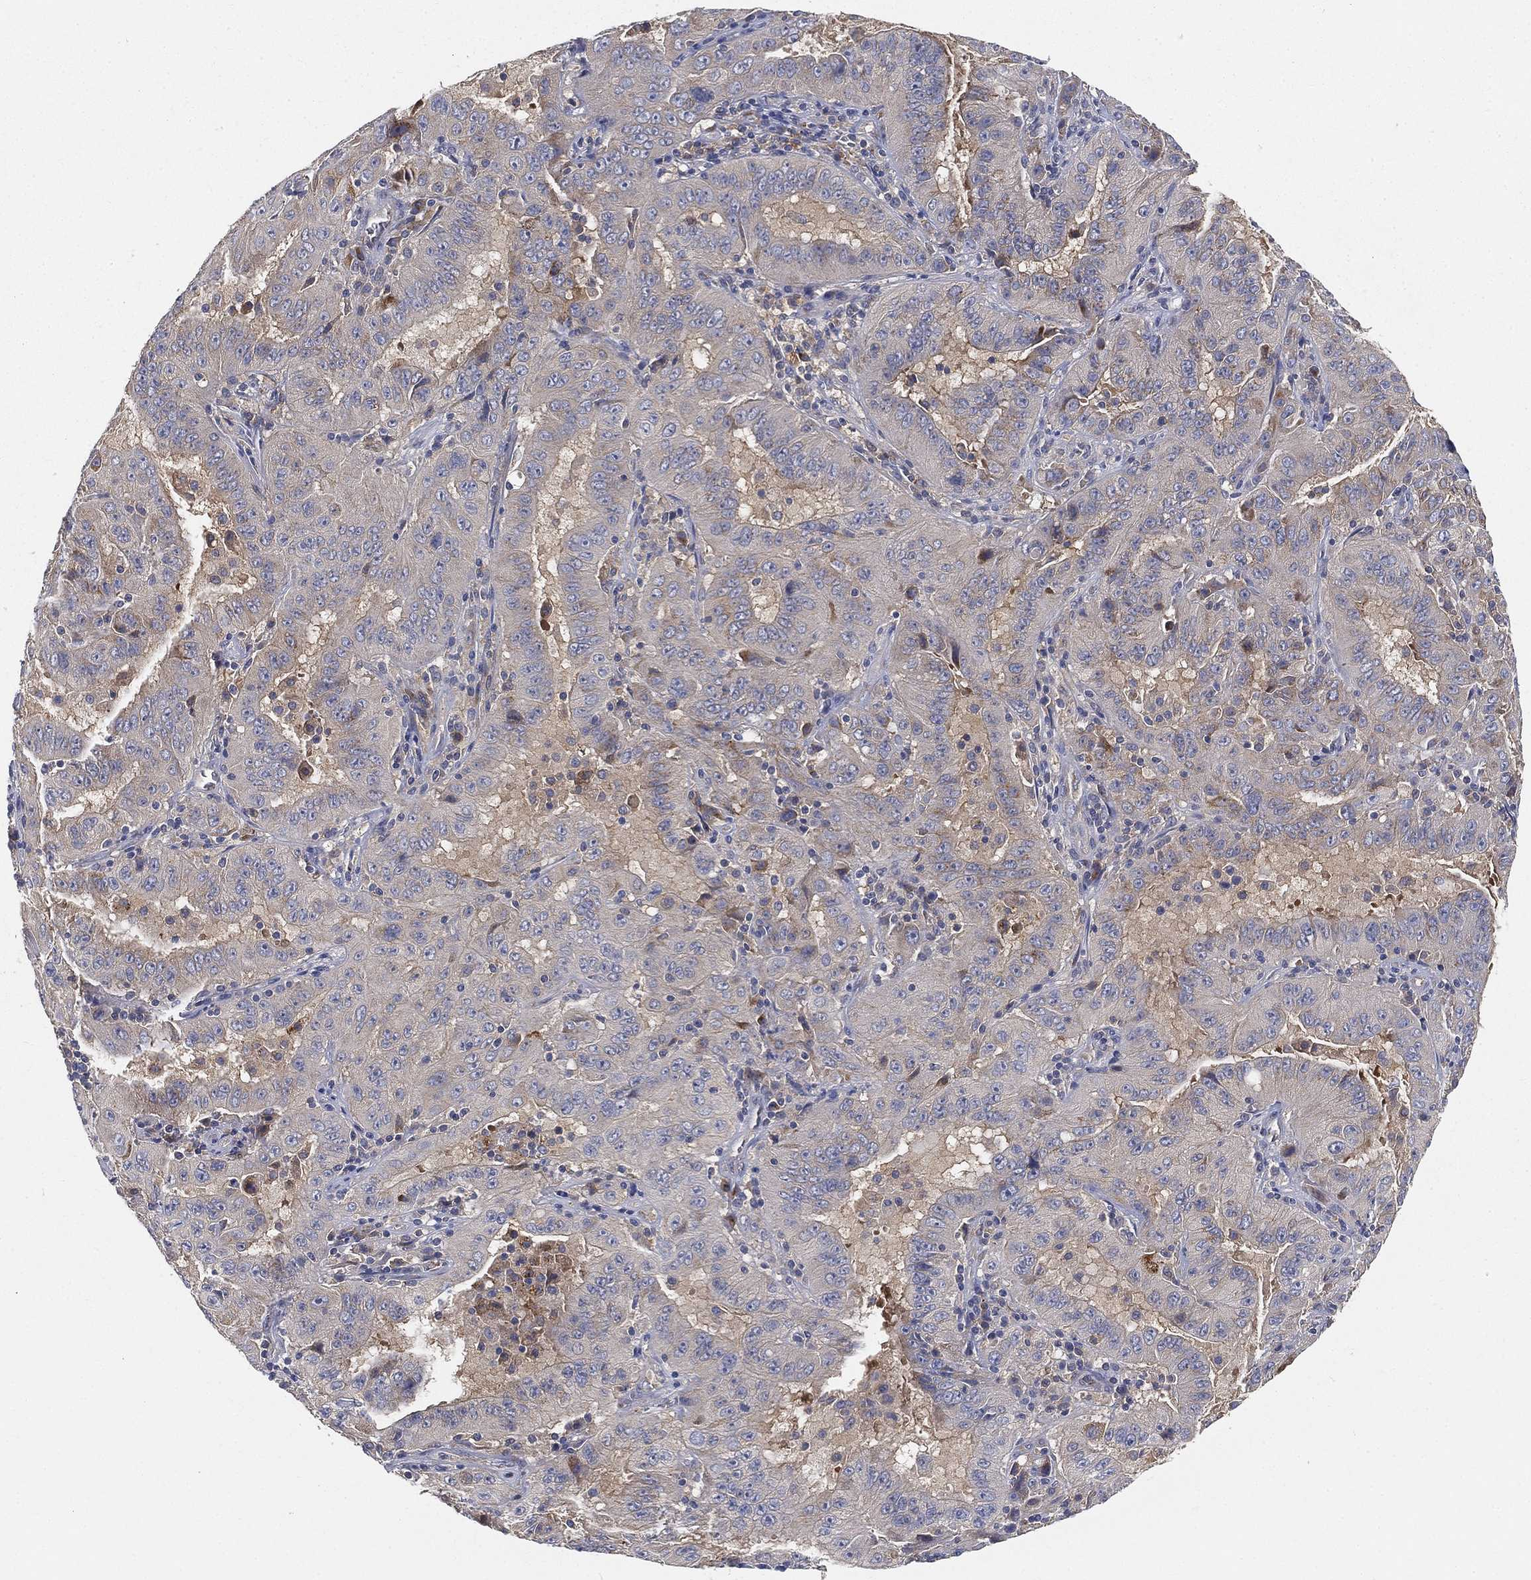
{"staining": {"intensity": "negative", "quantity": "none", "location": "none"}, "tissue": "pancreatic cancer", "cell_type": "Tumor cells", "image_type": "cancer", "snomed": [{"axis": "morphology", "description": "Adenocarcinoma, NOS"}, {"axis": "topography", "description": "Pancreas"}], "caption": "Immunohistochemistry histopathology image of neoplastic tissue: human adenocarcinoma (pancreatic) stained with DAB exhibits no significant protein staining in tumor cells.", "gene": "CTSL", "patient": {"sex": "male", "age": 63}}